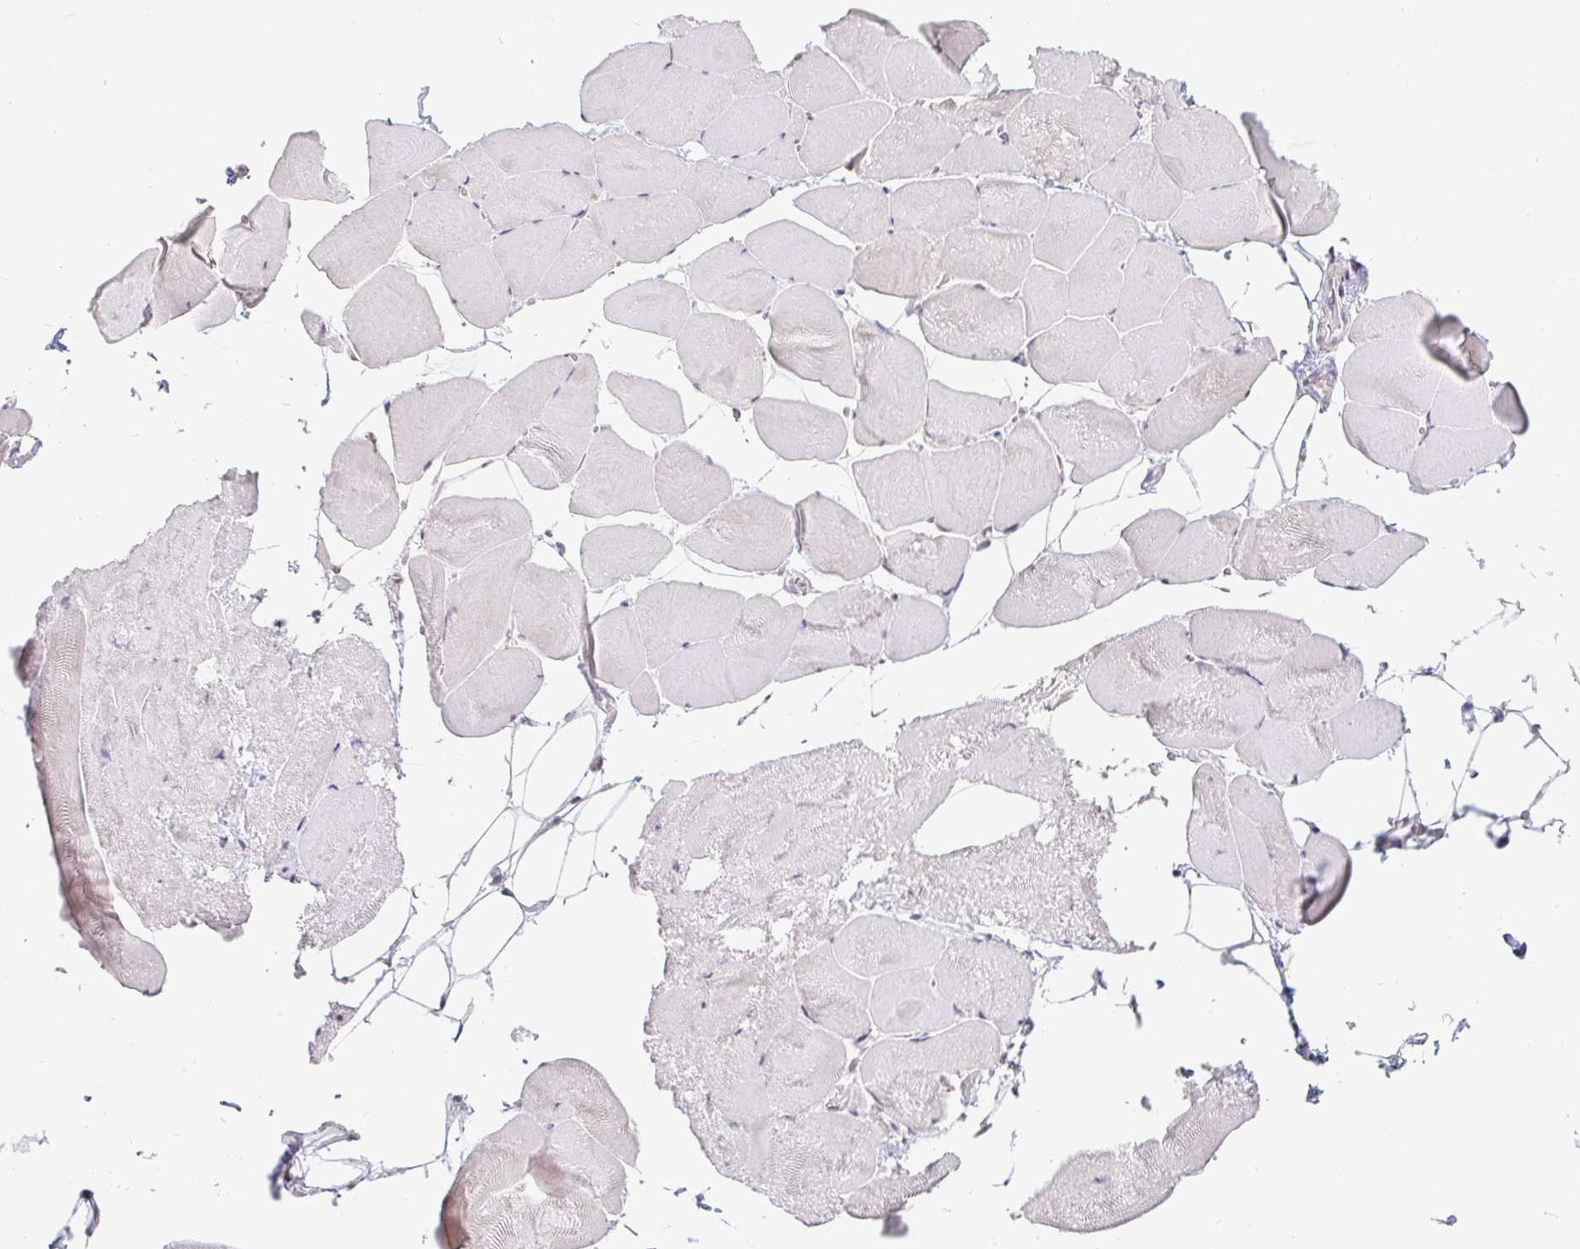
{"staining": {"intensity": "negative", "quantity": "none", "location": "none"}, "tissue": "skeletal muscle", "cell_type": "Myocytes", "image_type": "normal", "snomed": [{"axis": "morphology", "description": "Normal tissue, NOS"}, {"axis": "topography", "description": "Skeletal muscle"}], "caption": "Skeletal muscle stained for a protein using IHC shows no expression myocytes.", "gene": "NME9", "patient": {"sex": "female", "age": 64}}